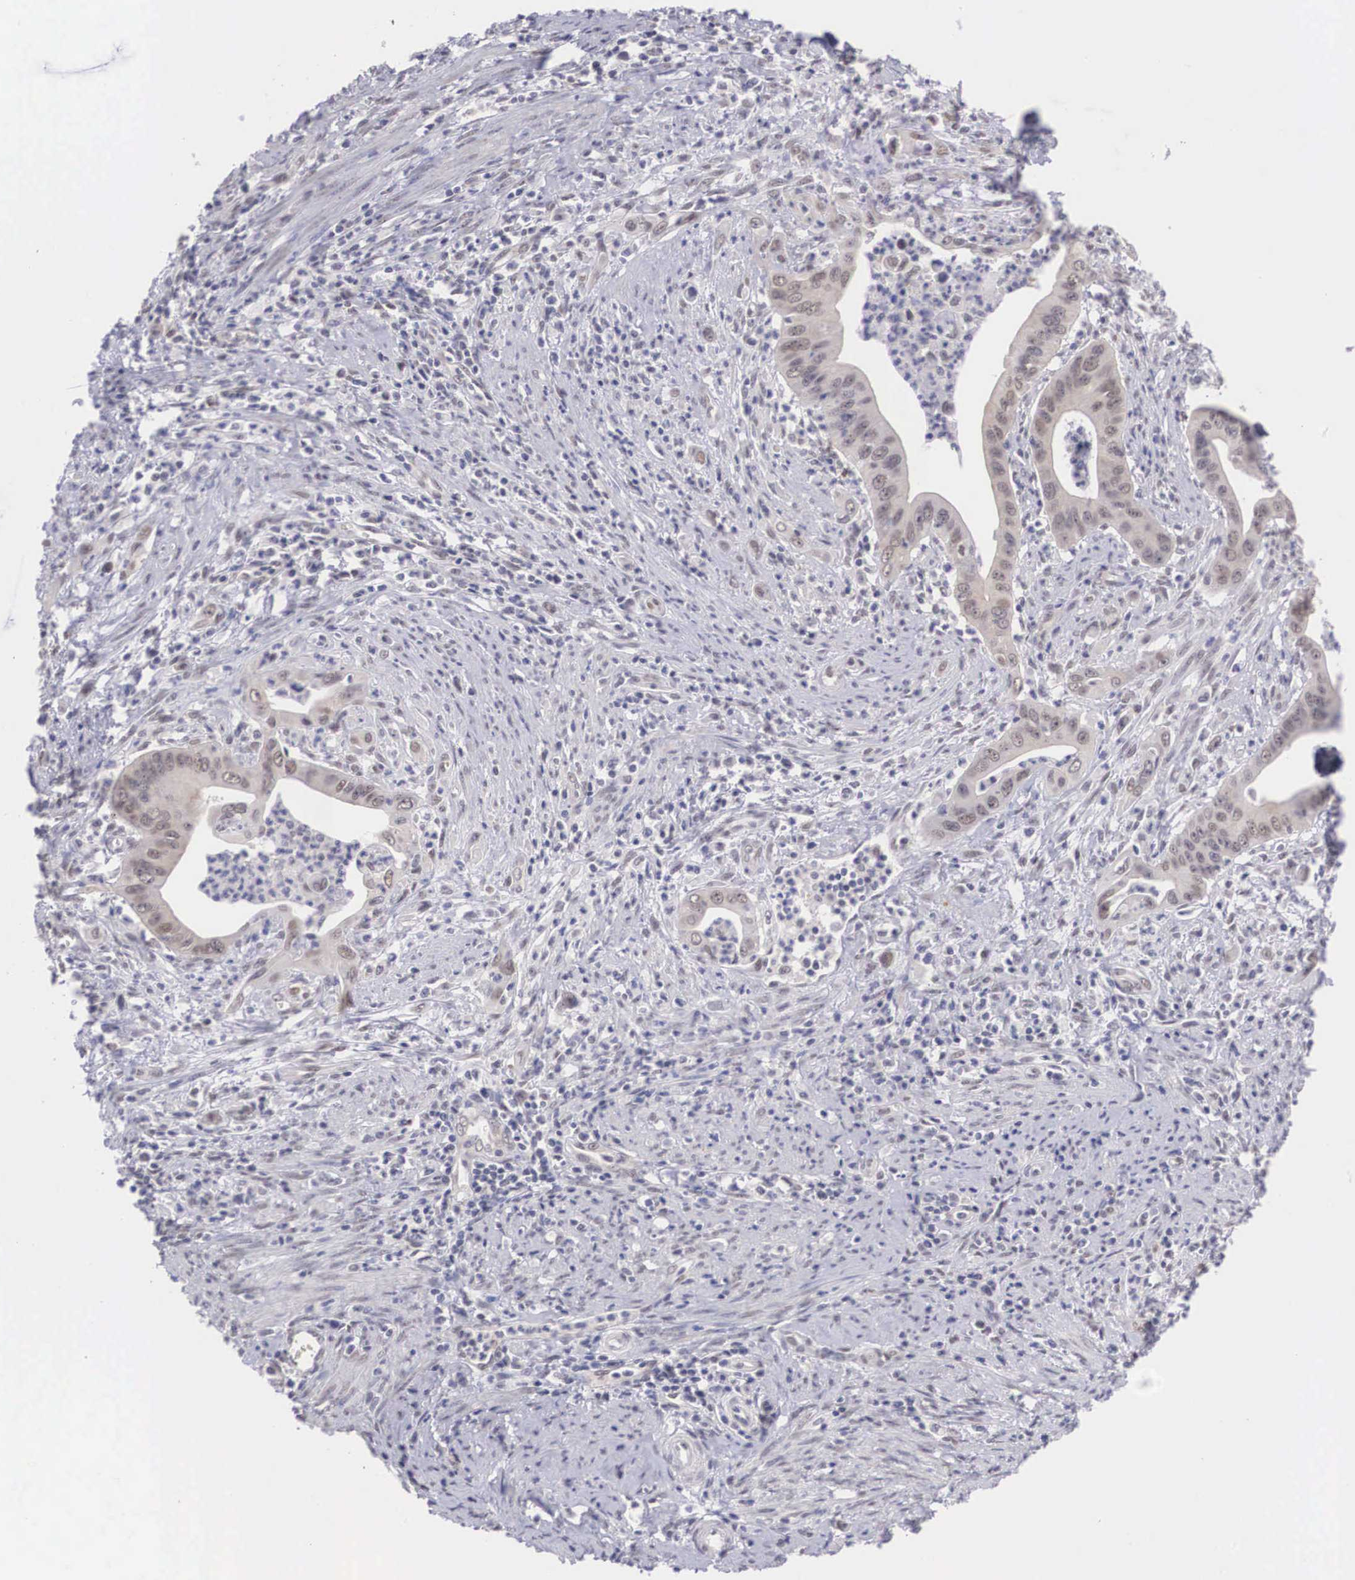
{"staining": {"intensity": "weak", "quantity": "25%-75%", "location": "cytoplasmic/membranous,nuclear"}, "tissue": "cervical cancer", "cell_type": "Tumor cells", "image_type": "cancer", "snomed": [{"axis": "morphology", "description": "Normal tissue, NOS"}, {"axis": "morphology", "description": "Adenocarcinoma, NOS"}, {"axis": "topography", "description": "Cervix"}], "caption": "A brown stain highlights weak cytoplasmic/membranous and nuclear expression of a protein in cervical cancer tumor cells.", "gene": "NINL", "patient": {"sex": "female", "age": 34}}